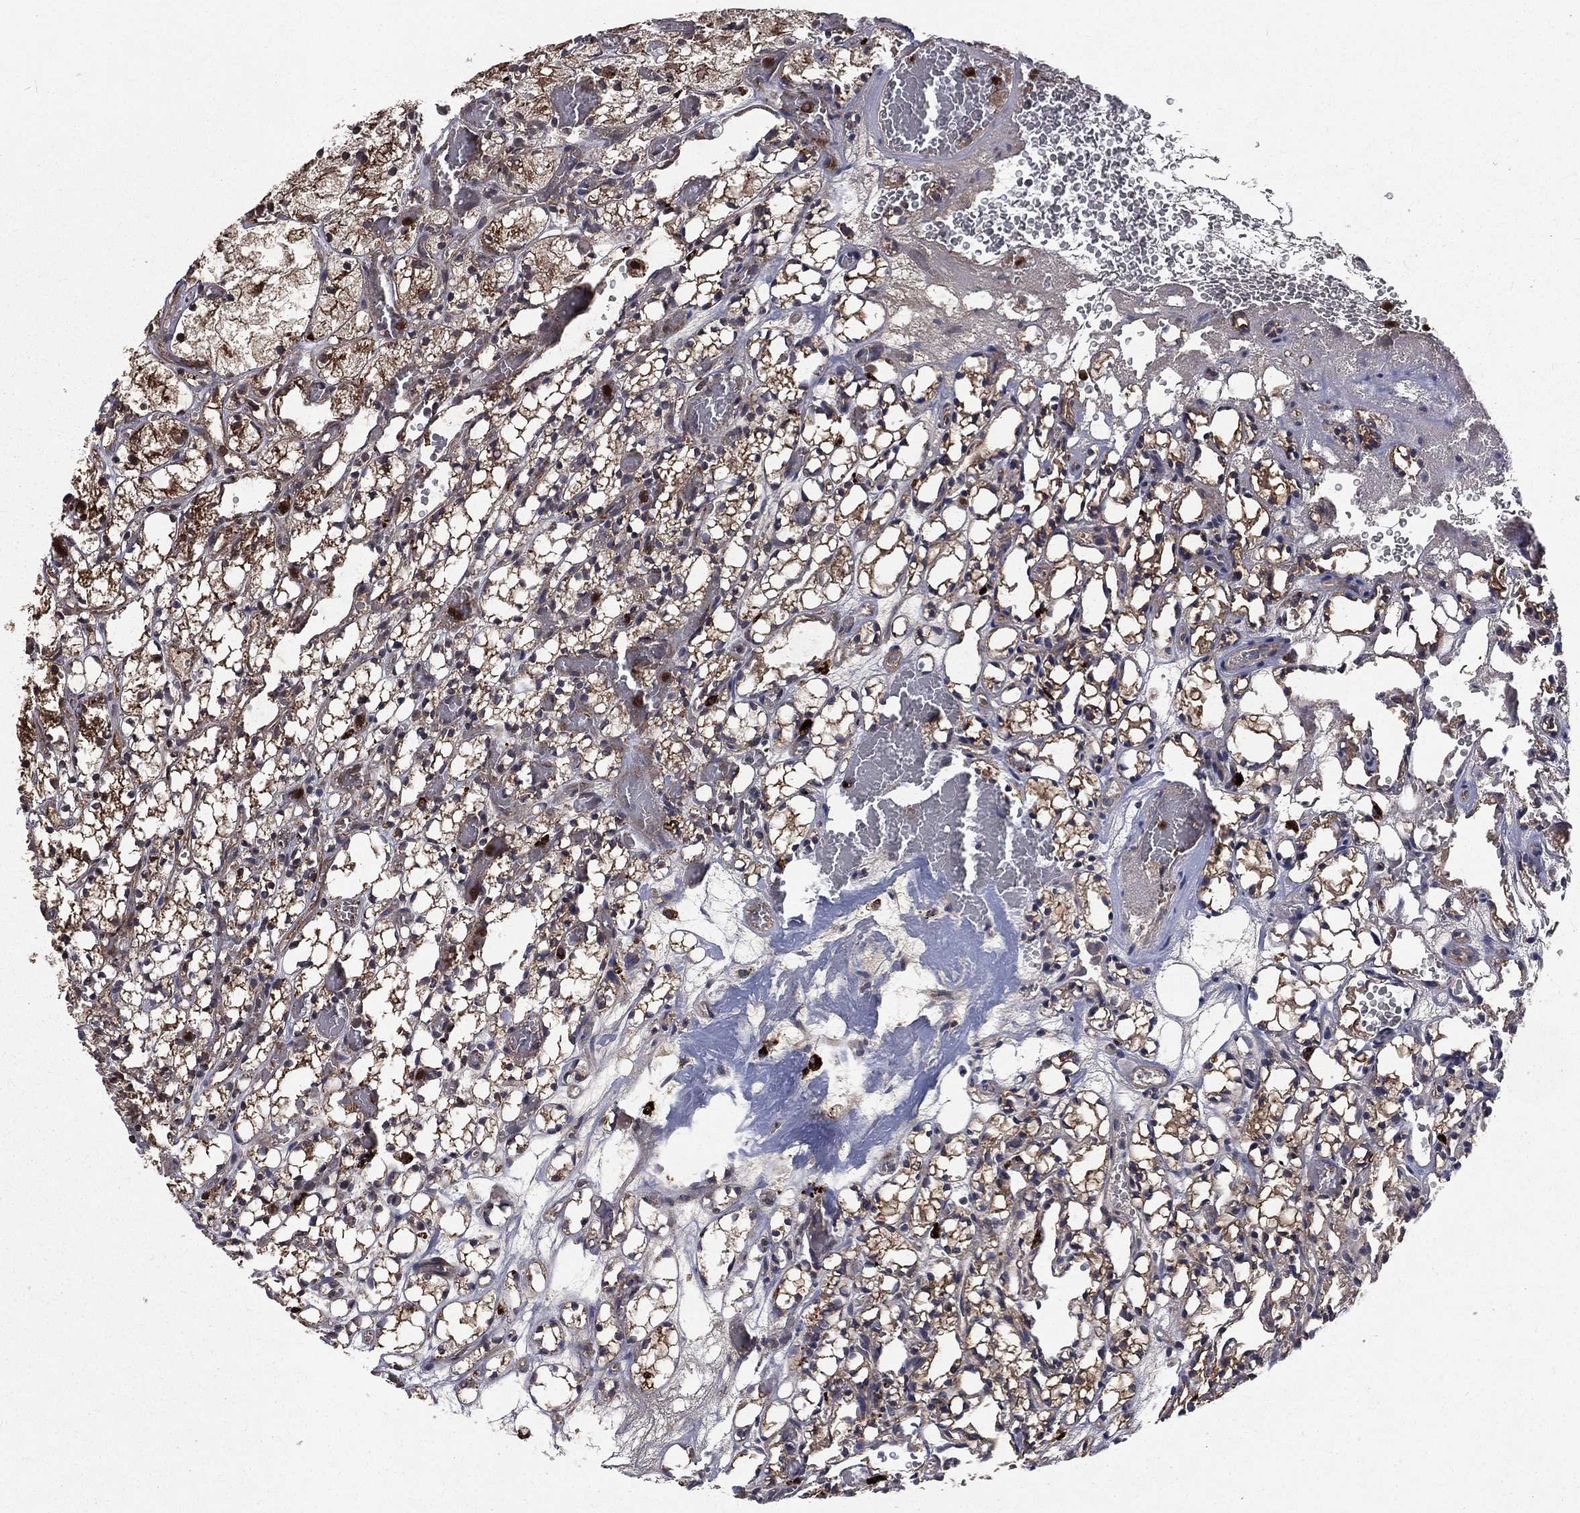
{"staining": {"intensity": "moderate", "quantity": "<25%", "location": "cytoplasmic/membranous"}, "tissue": "renal cancer", "cell_type": "Tumor cells", "image_type": "cancer", "snomed": [{"axis": "morphology", "description": "Adenocarcinoma, NOS"}, {"axis": "topography", "description": "Kidney"}], "caption": "An immunohistochemistry photomicrograph of tumor tissue is shown. Protein staining in brown labels moderate cytoplasmic/membranous positivity in renal cancer (adenocarcinoma) within tumor cells.", "gene": "LENG8", "patient": {"sex": "female", "age": 69}}